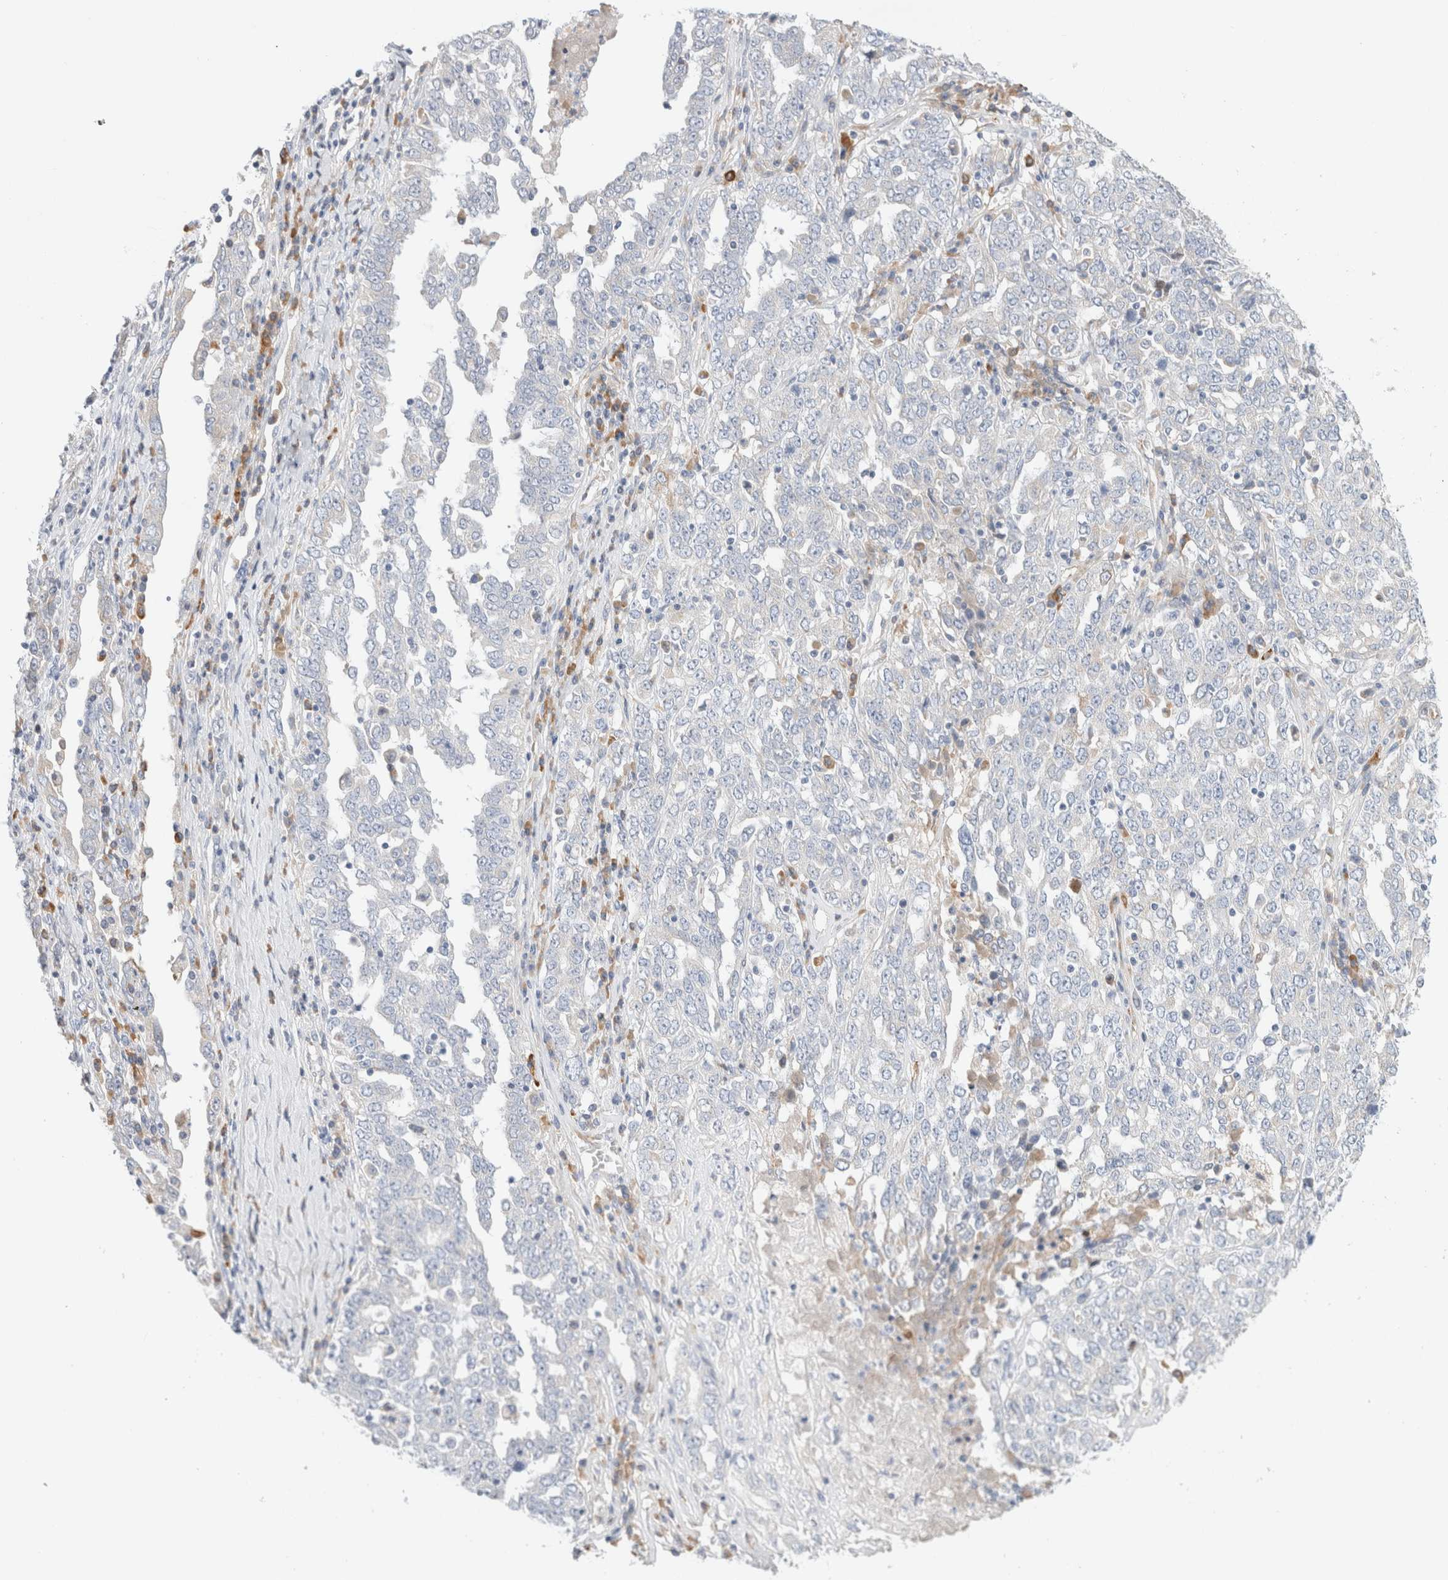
{"staining": {"intensity": "negative", "quantity": "none", "location": "none"}, "tissue": "ovarian cancer", "cell_type": "Tumor cells", "image_type": "cancer", "snomed": [{"axis": "morphology", "description": "Carcinoma, endometroid"}, {"axis": "topography", "description": "Ovary"}], "caption": "There is no significant staining in tumor cells of endometroid carcinoma (ovarian). (Stains: DAB (3,3'-diaminobenzidine) immunohistochemistry (IHC) with hematoxylin counter stain, Microscopy: brightfield microscopy at high magnification).", "gene": "CSK", "patient": {"sex": "female", "age": 62}}